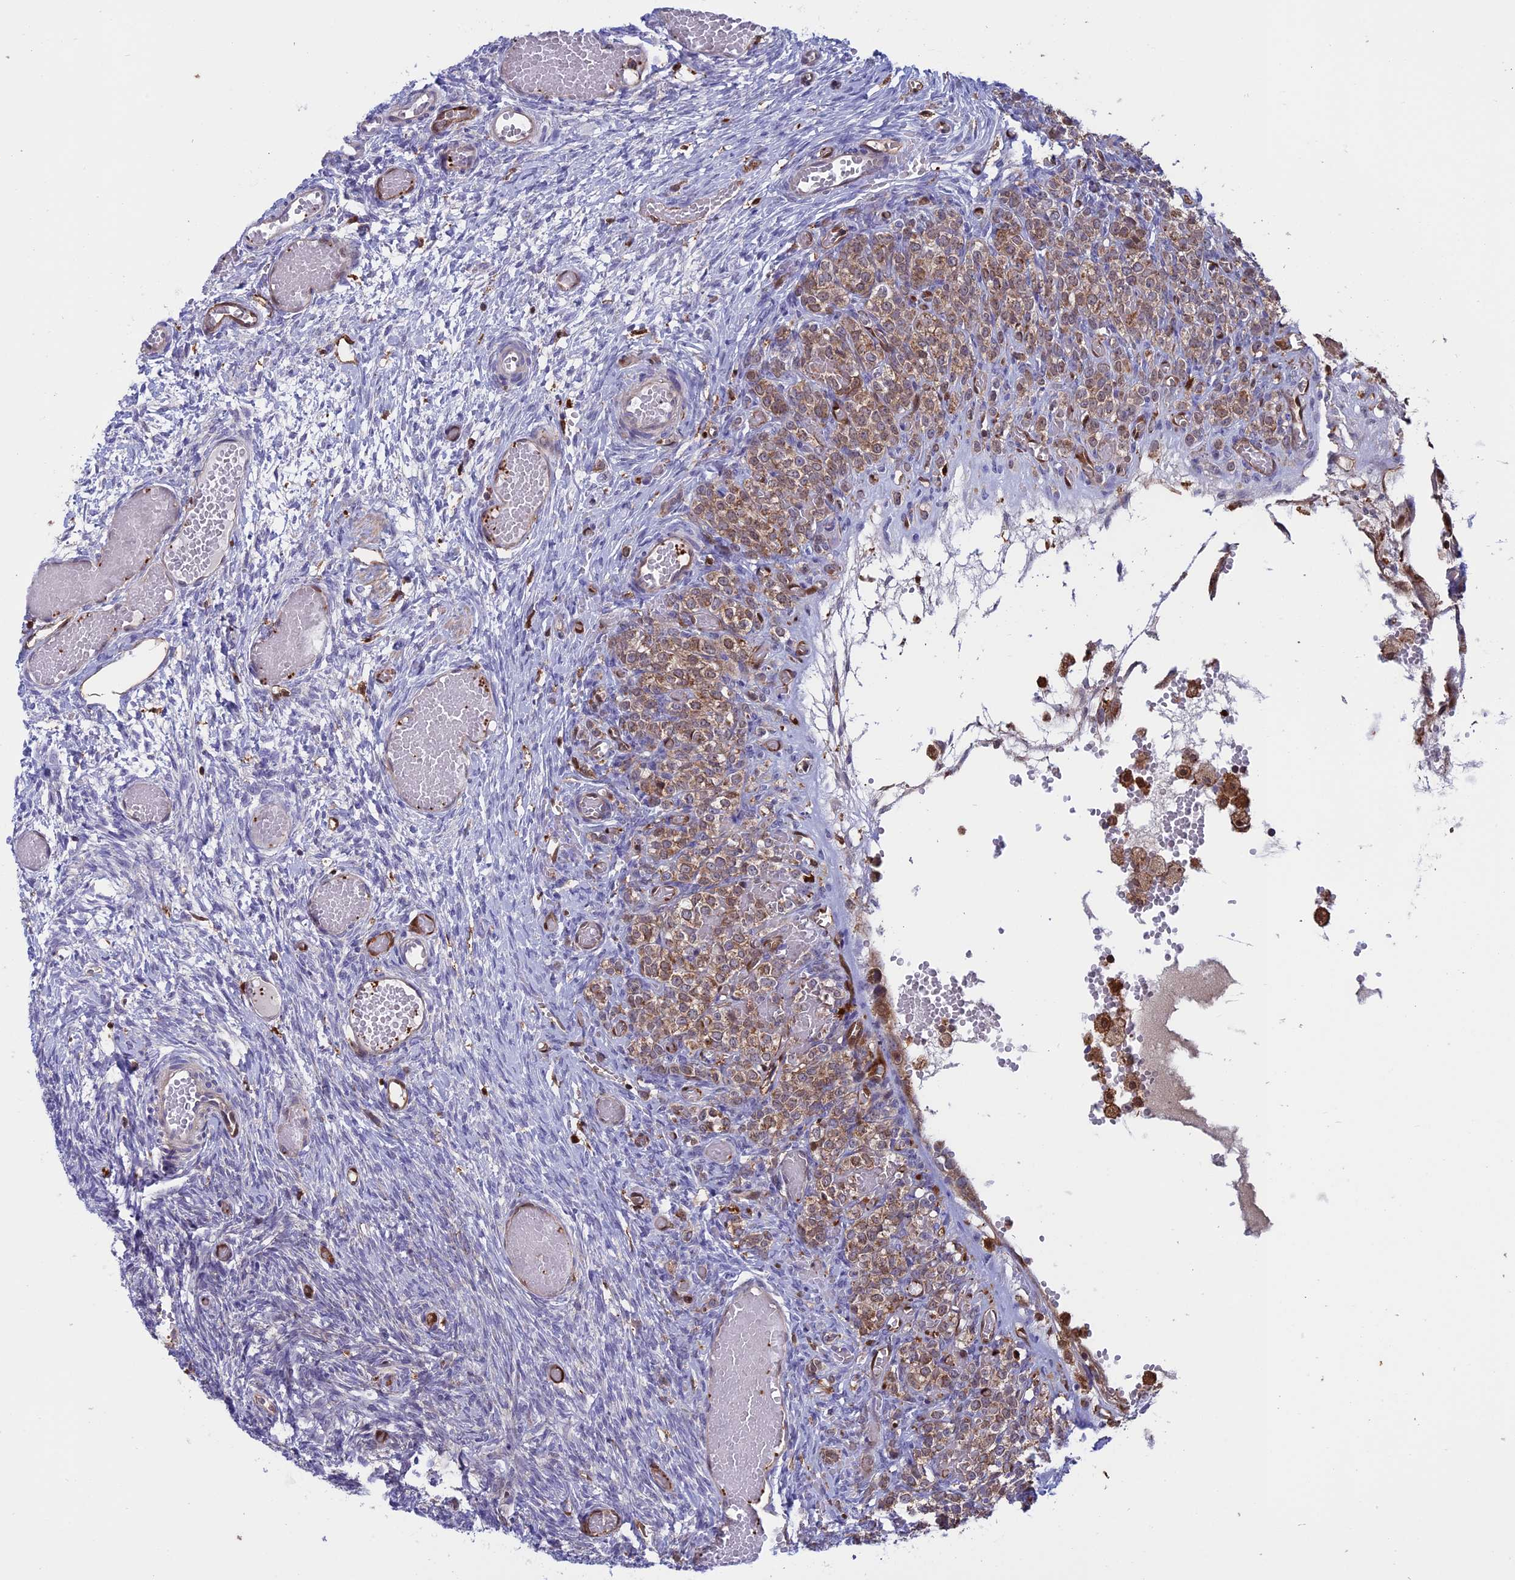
{"staining": {"intensity": "negative", "quantity": "none", "location": "none"}, "tissue": "ovary", "cell_type": "Ovarian stroma cells", "image_type": "normal", "snomed": [{"axis": "morphology", "description": "Adenocarcinoma, NOS"}, {"axis": "topography", "description": "Endometrium"}], "caption": "Ovarian stroma cells are negative for brown protein staining in normal ovary. The staining was performed using DAB (3,3'-diaminobenzidine) to visualize the protein expression in brown, while the nuclei were stained in blue with hematoxylin (Magnification: 20x).", "gene": "ARHGAP18", "patient": {"sex": "female", "age": 32}}